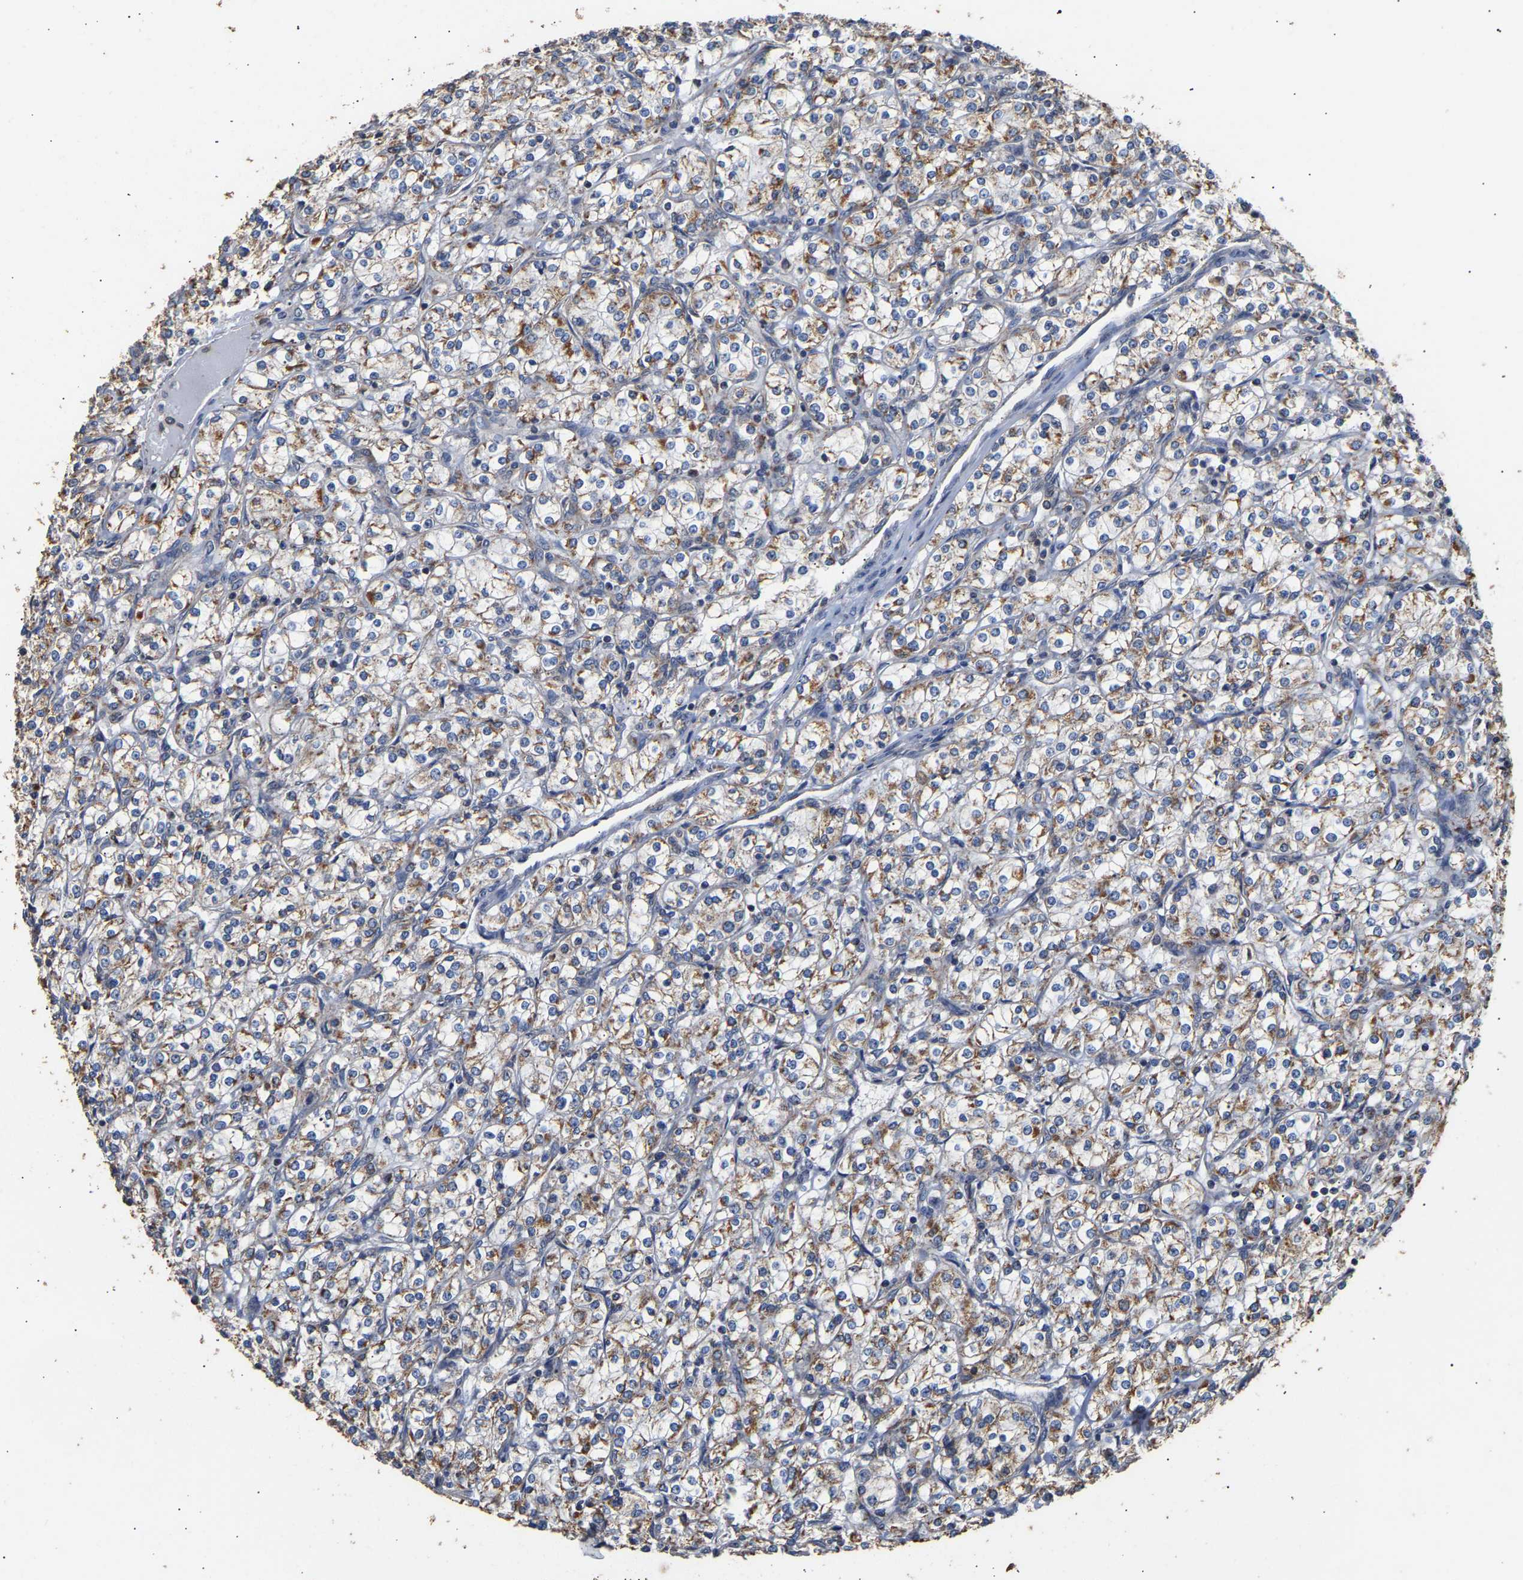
{"staining": {"intensity": "moderate", "quantity": ">75%", "location": "cytoplasmic/membranous"}, "tissue": "renal cancer", "cell_type": "Tumor cells", "image_type": "cancer", "snomed": [{"axis": "morphology", "description": "Adenocarcinoma, NOS"}, {"axis": "topography", "description": "Kidney"}], "caption": "This is a histology image of IHC staining of adenocarcinoma (renal), which shows moderate positivity in the cytoplasmic/membranous of tumor cells.", "gene": "ZNF26", "patient": {"sex": "male", "age": 77}}